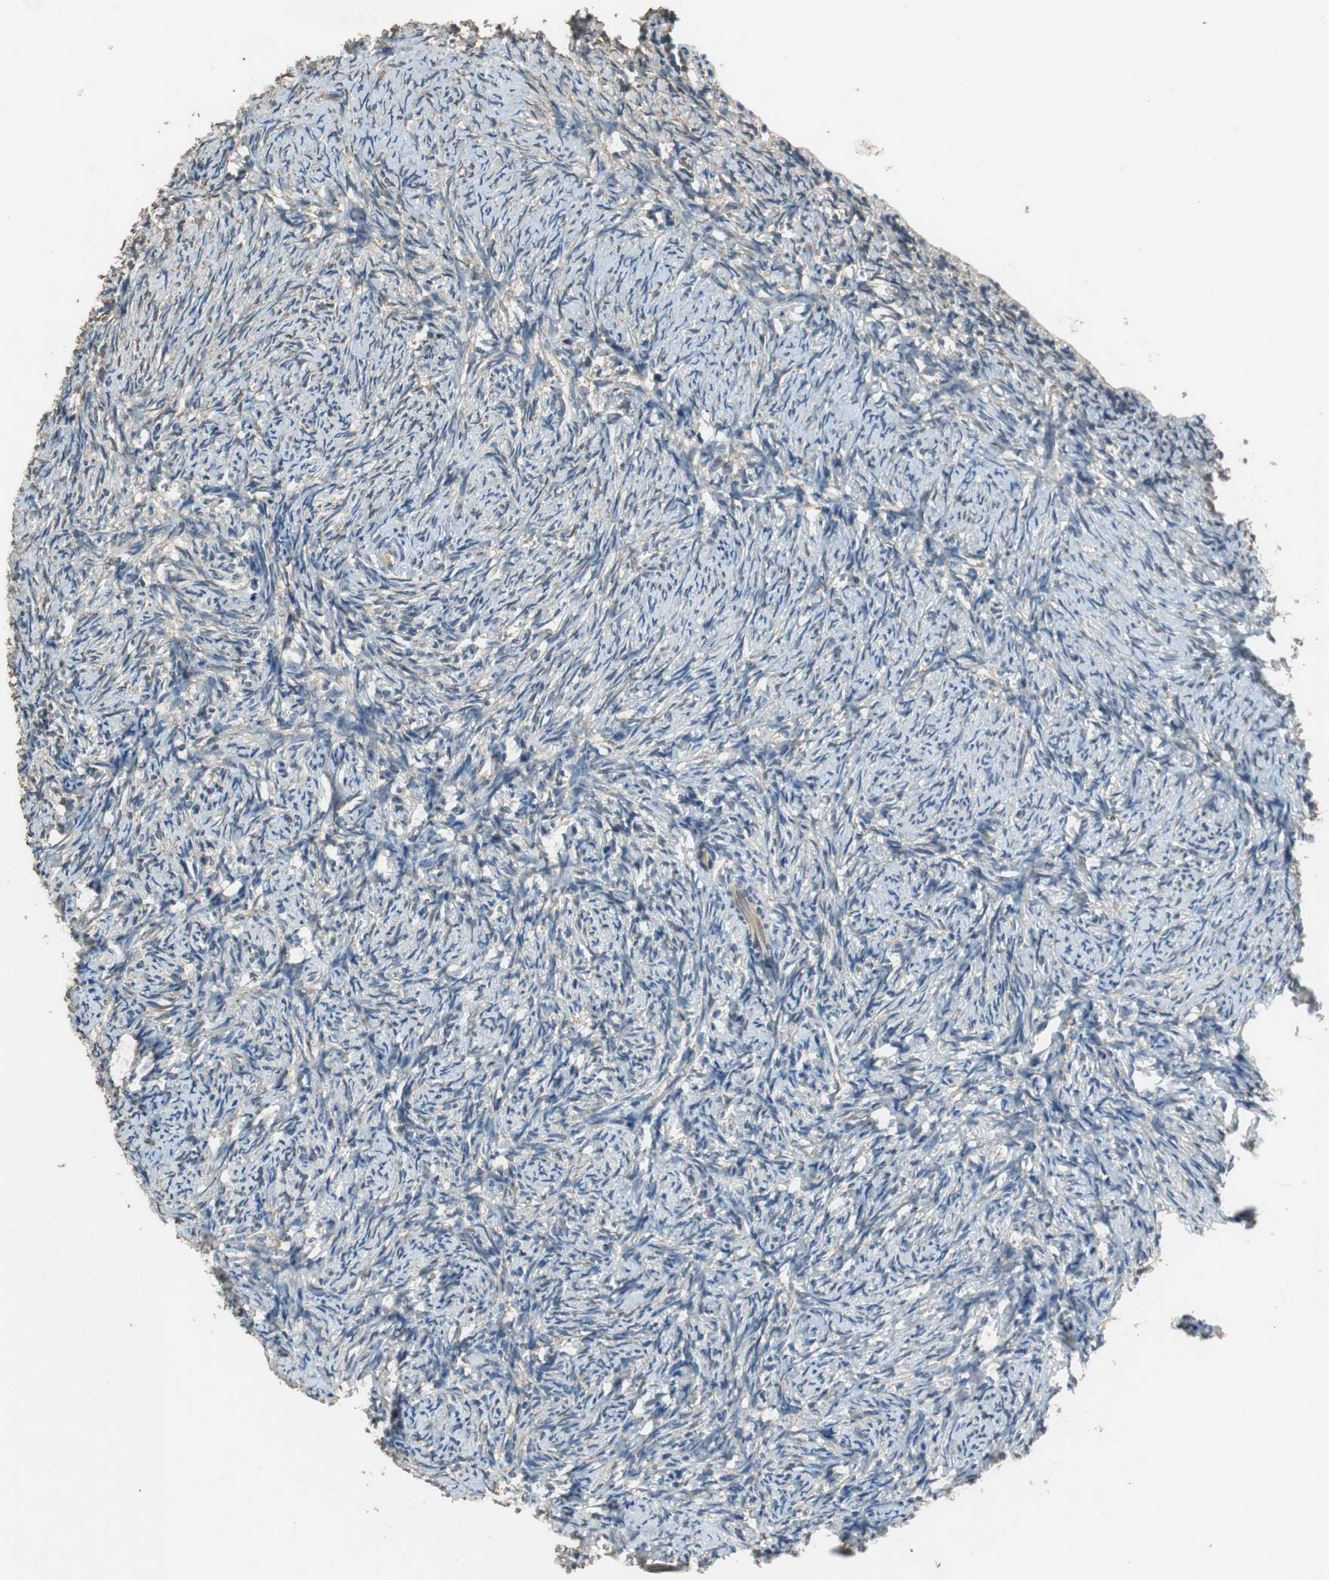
{"staining": {"intensity": "weak", "quantity": "<25%", "location": "cytoplasmic/membranous,nuclear"}, "tissue": "ovary", "cell_type": "Ovarian stroma cells", "image_type": "normal", "snomed": [{"axis": "morphology", "description": "Normal tissue, NOS"}, {"axis": "topography", "description": "Ovary"}], "caption": "Histopathology image shows no significant protein expression in ovarian stroma cells of unremarkable ovary.", "gene": "ALDH4A1", "patient": {"sex": "female", "age": 60}}